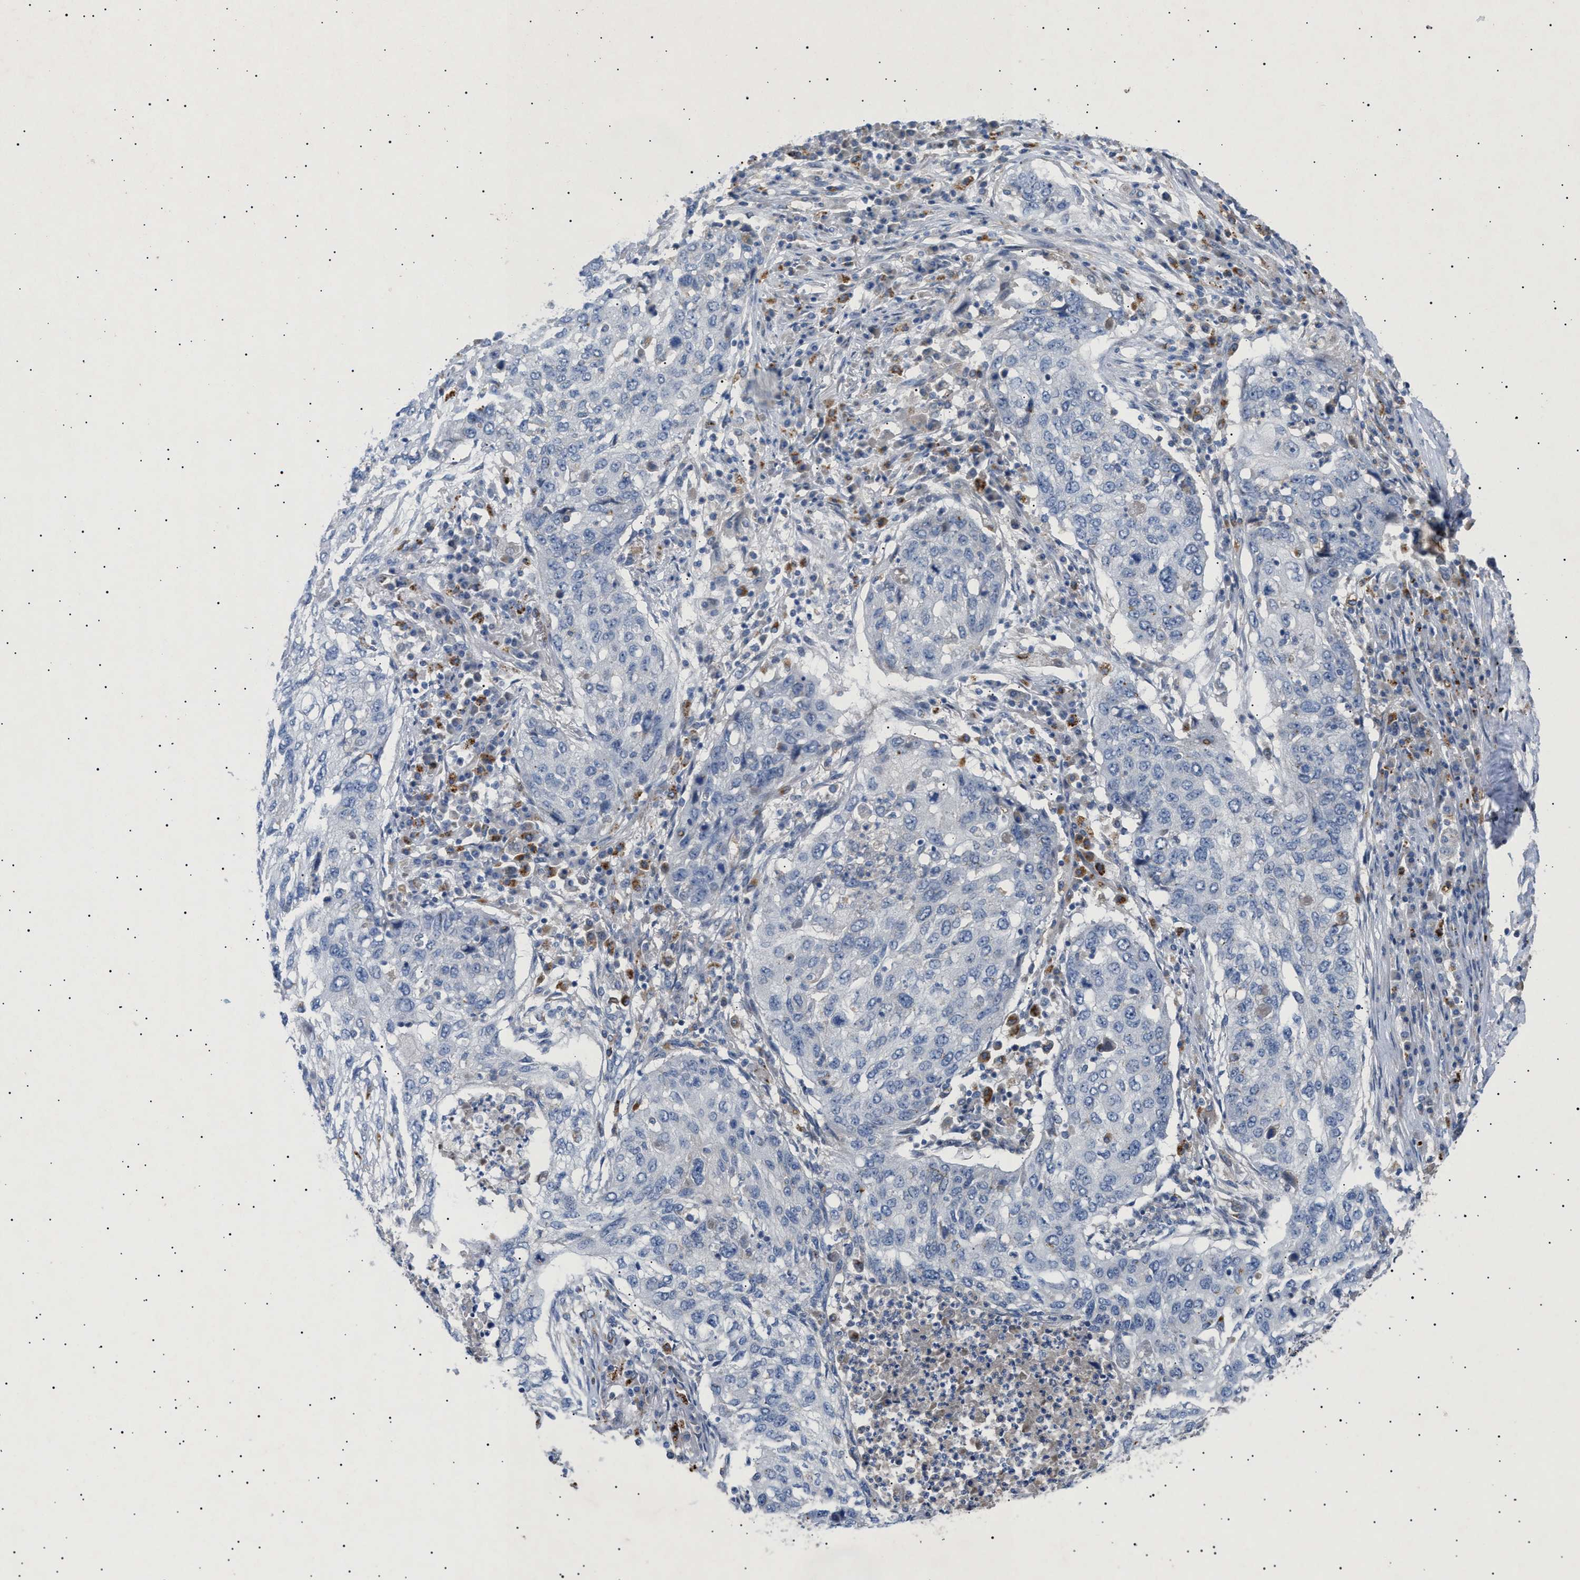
{"staining": {"intensity": "negative", "quantity": "none", "location": "none"}, "tissue": "lung cancer", "cell_type": "Tumor cells", "image_type": "cancer", "snomed": [{"axis": "morphology", "description": "Squamous cell carcinoma, NOS"}, {"axis": "topography", "description": "Lung"}], "caption": "DAB immunohistochemical staining of human lung cancer demonstrates no significant staining in tumor cells.", "gene": "SIRT5", "patient": {"sex": "female", "age": 63}}